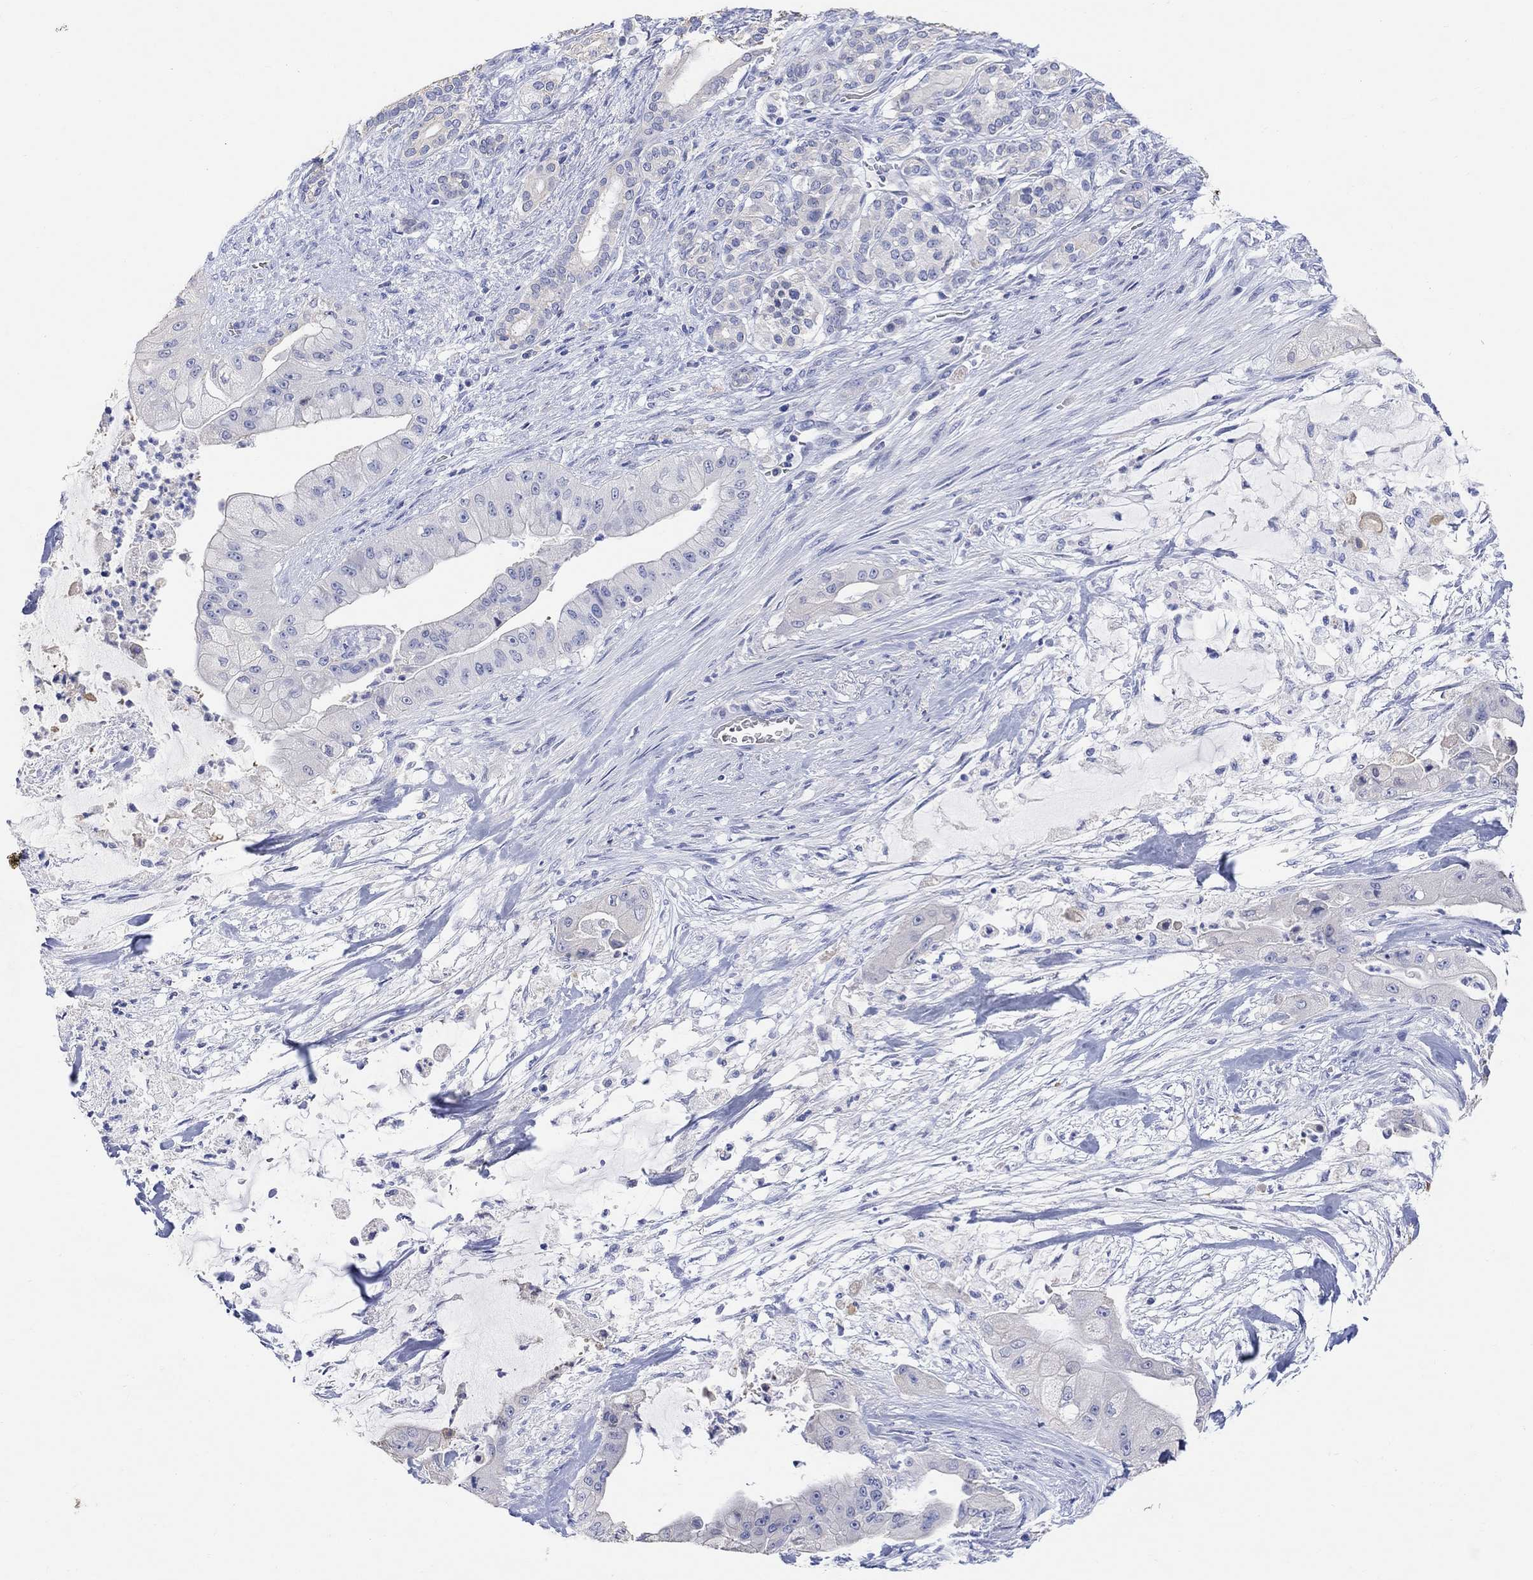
{"staining": {"intensity": "negative", "quantity": "none", "location": "none"}, "tissue": "pancreatic cancer", "cell_type": "Tumor cells", "image_type": "cancer", "snomed": [{"axis": "morphology", "description": "Normal tissue, NOS"}, {"axis": "morphology", "description": "Inflammation, NOS"}, {"axis": "morphology", "description": "Adenocarcinoma, NOS"}, {"axis": "topography", "description": "Pancreas"}], "caption": "Immunohistochemistry (IHC) of human pancreatic cancer exhibits no expression in tumor cells. (DAB (3,3'-diaminobenzidine) immunohistochemistry (IHC), high magnification).", "gene": "TYR", "patient": {"sex": "male", "age": 57}}